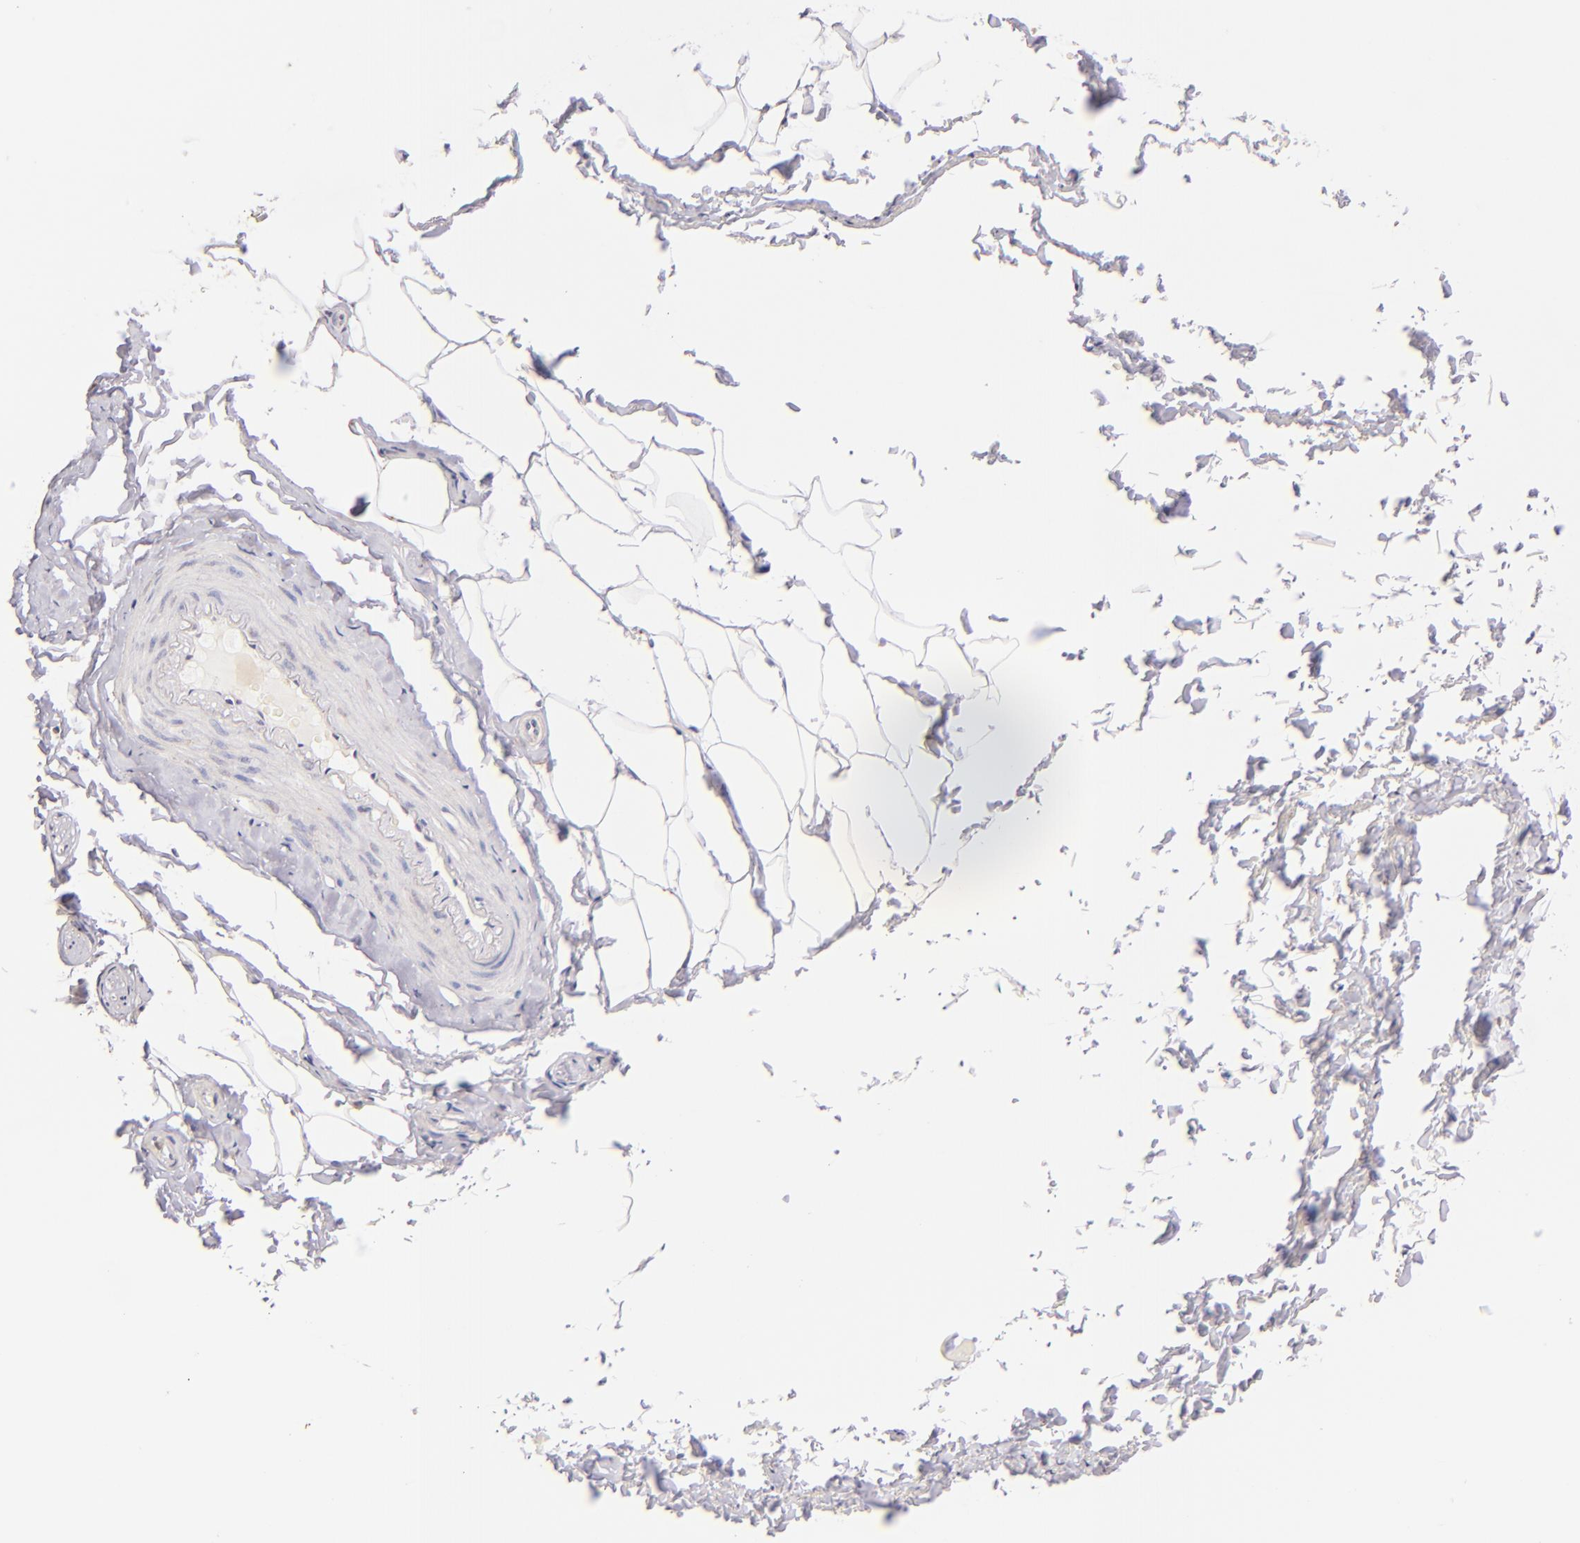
{"staining": {"intensity": "negative", "quantity": "none", "location": "none"}, "tissue": "adipose tissue", "cell_type": "Adipocytes", "image_type": "normal", "snomed": [{"axis": "morphology", "description": "Normal tissue, NOS"}, {"axis": "topography", "description": "Soft tissue"}, {"axis": "topography", "description": "Peripheral nerve tissue"}], "caption": "Protein analysis of unremarkable adipose tissue demonstrates no significant staining in adipocytes. (DAB (3,3'-diaminobenzidine) immunohistochemistry visualized using brightfield microscopy, high magnification).", "gene": "ZAP70", "patient": {"sex": "female", "age": 68}}